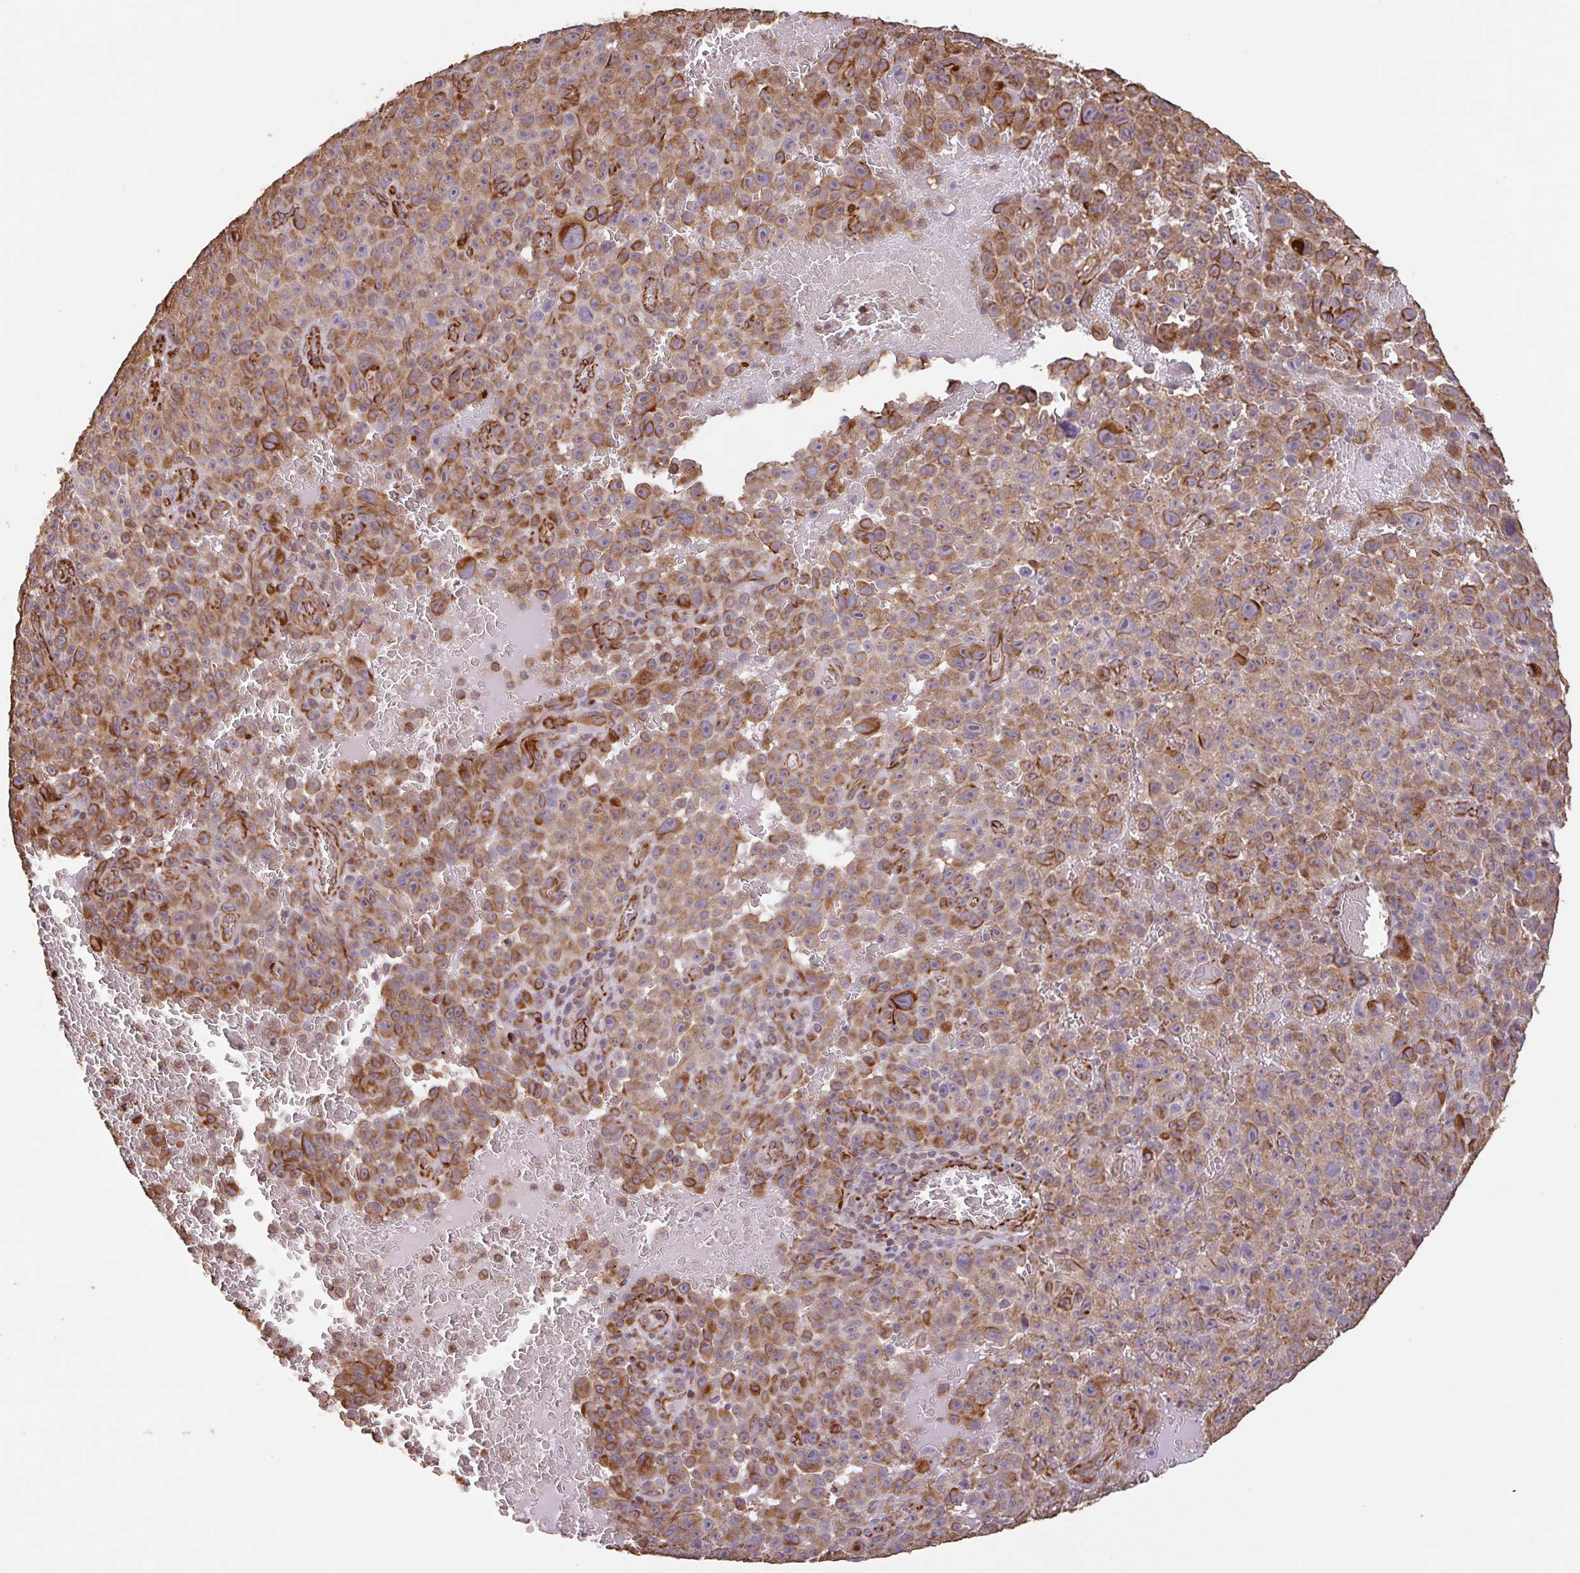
{"staining": {"intensity": "strong", "quantity": ">75%", "location": "cytoplasmic/membranous"}, "tissue": "melanoma", "cell_type": "Tumor cells", "image_type": "cancer", "snomed": [{"axis": "morphology", "description": "Malignant melanoma, NOS"}, {"axis": "topography", "description": "Skin"}], "caption": "This is an image of immunohistochemistry (IHC) staining of melanoma, which shows strong staining in the cytoplasmic/membranous of tumor cells.", "gene": "ZNF790", "patient": {"sex": "female", "age": 82}}